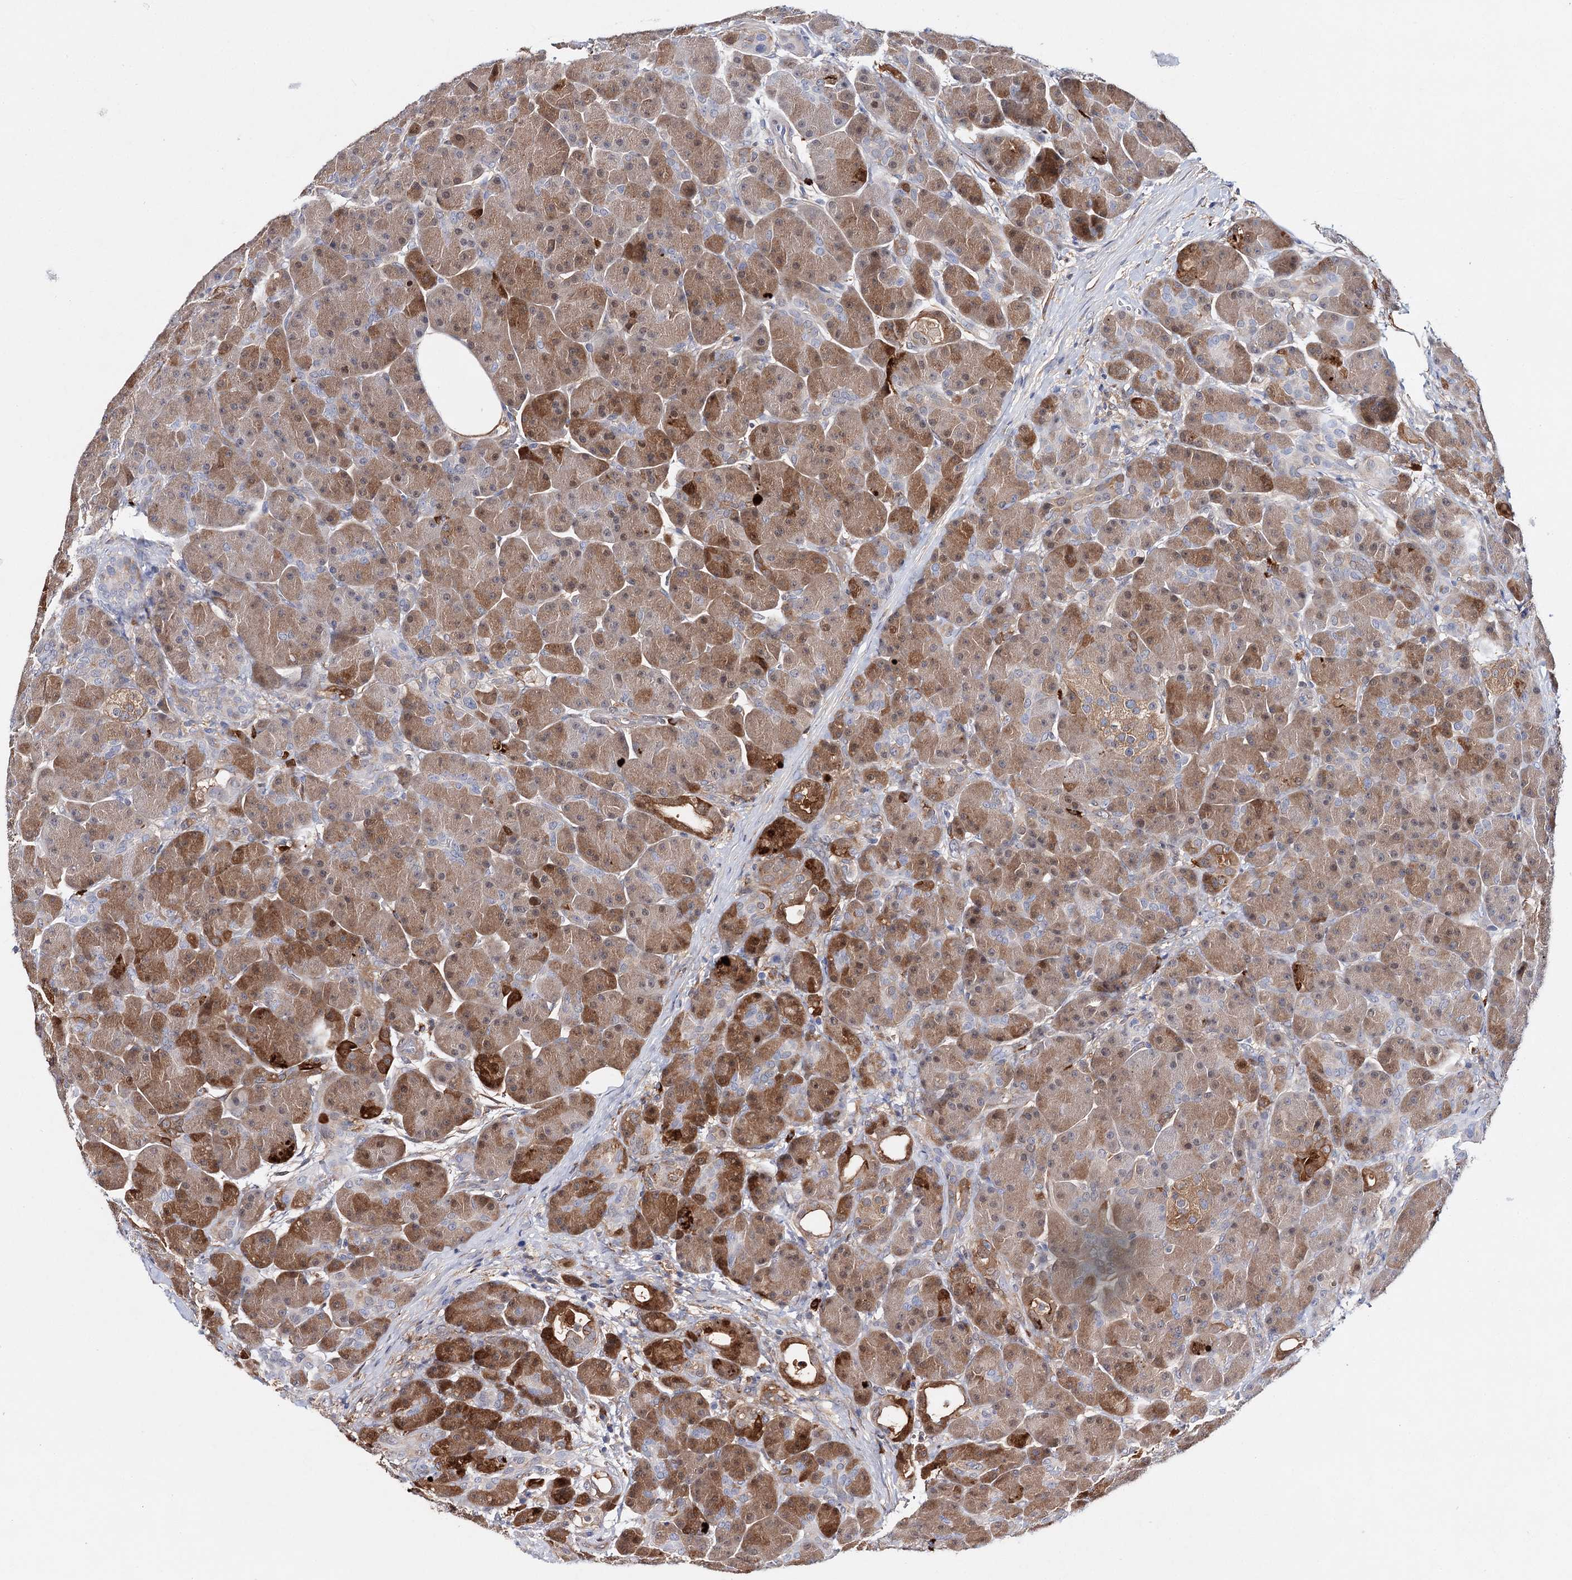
{"staining": {"intensity": "strong", "quantity": "25%-75%", "location": "cytoplasmic/membranous,nuclear"}, "tissue": "pancreas", "cell_type": "Exocrine glandular cells", "image_type": "normal", "snomed": [{"axis": "morphology", "description": "Normal tissue, NOS"}, {"axis": "topography", "description": "Pancreas"}], "caption": "Protein staining demonstrates strong cytoplasmic/membranous,nuclear staining in approximately 25%-75% of exocrine glandular cells in normal pancreas.", "gene": "CFAP46", "patient": {"sex": "male", "age": 63}}